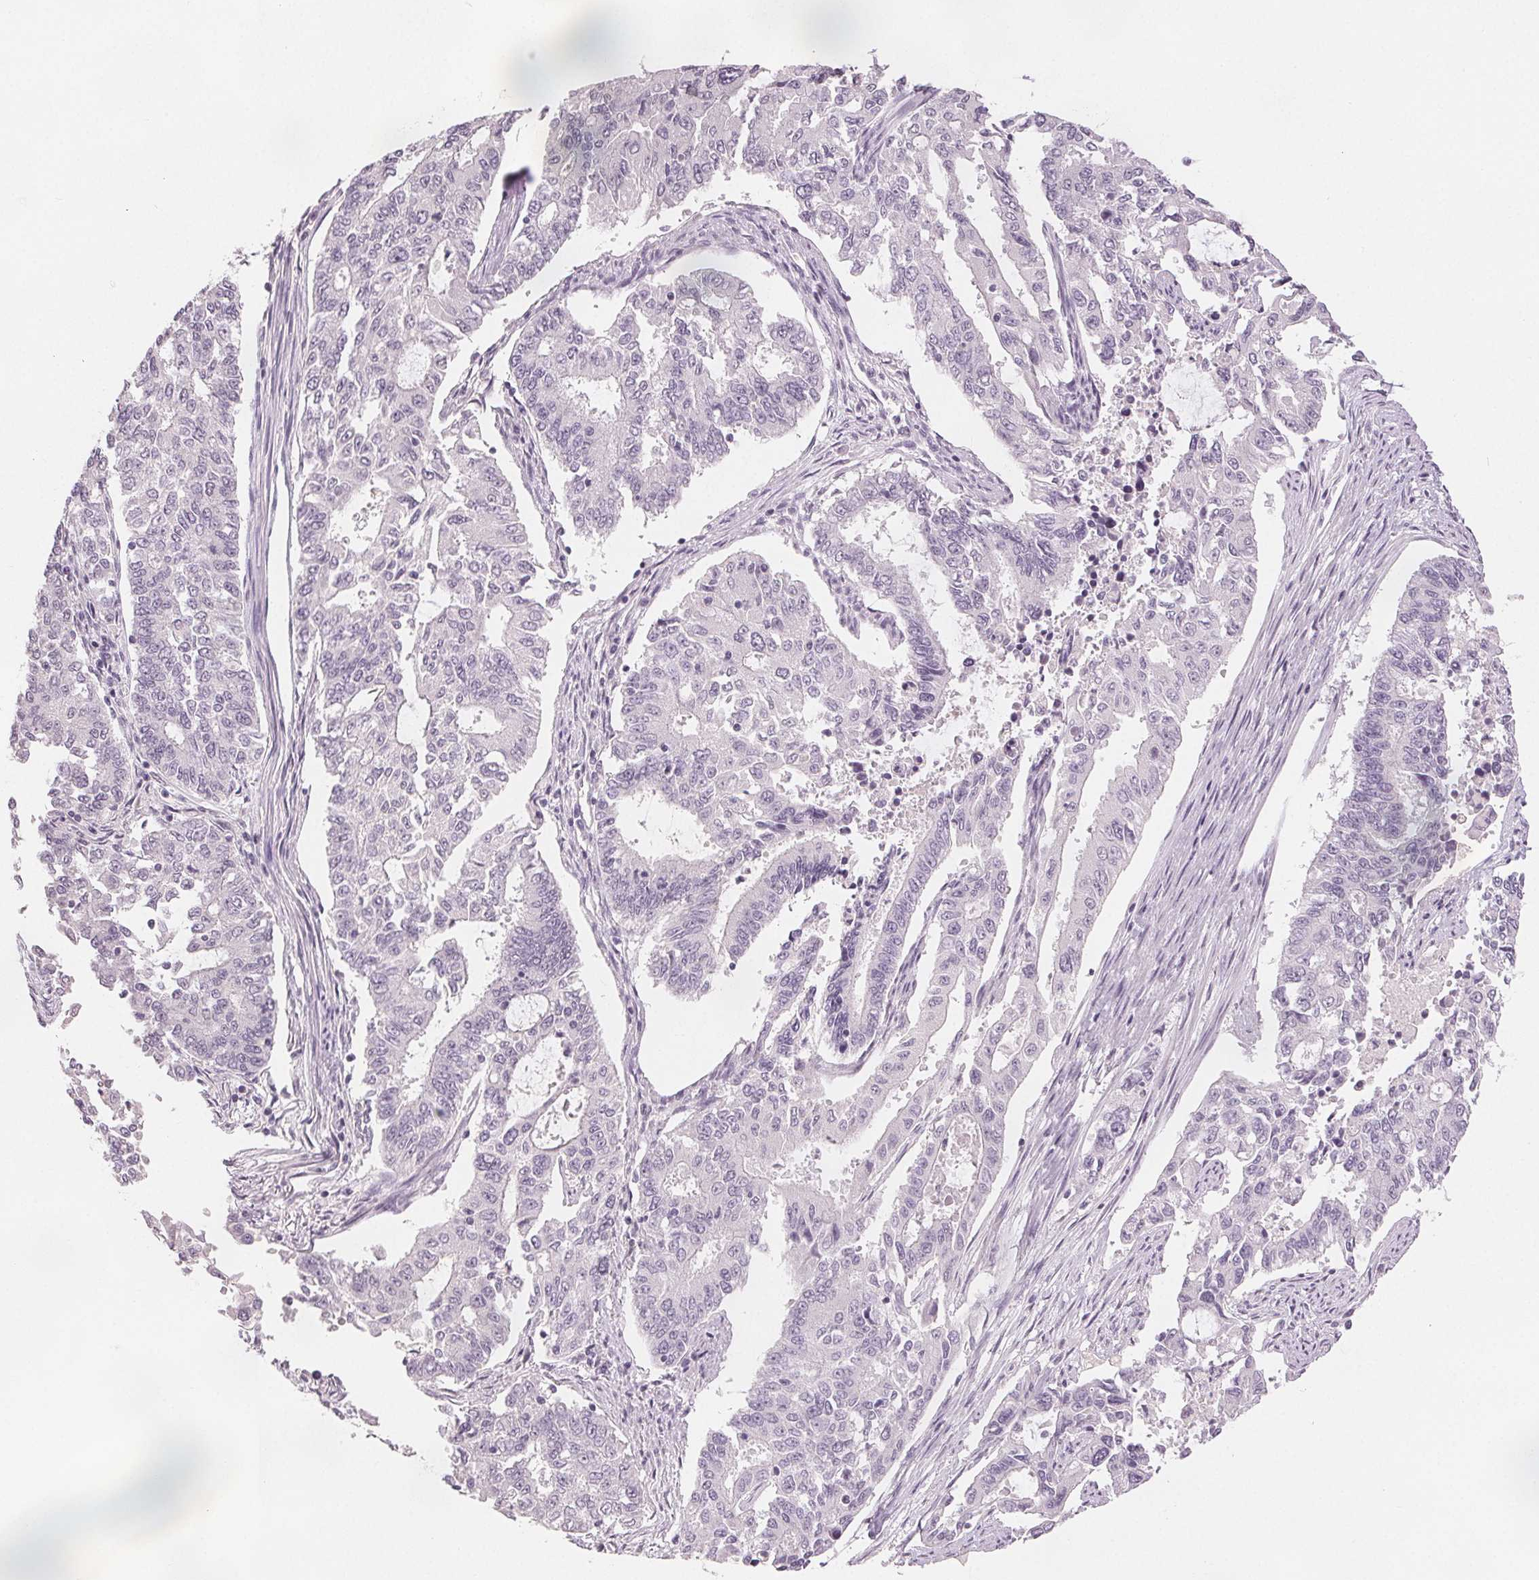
{"staining": {"intensity": "negative", "quantity": "none", "location": "none"}, "tissue": "endometrial cancer", "cell_type": "Tumor cells", "image_type": "cancer", "snomed": [{"axis": "morphology", "description": "Adenocarcinoma, NOS"}, {"axis": "topography", "description": "Uterus"}], "caption": "Histopathology image shows no protein positivity in tumor cells of endometrial cancer (adenocarcinoma) tissue.", "gene": "SLC27A5", "patient": {"sex": "female", "age": 59}}